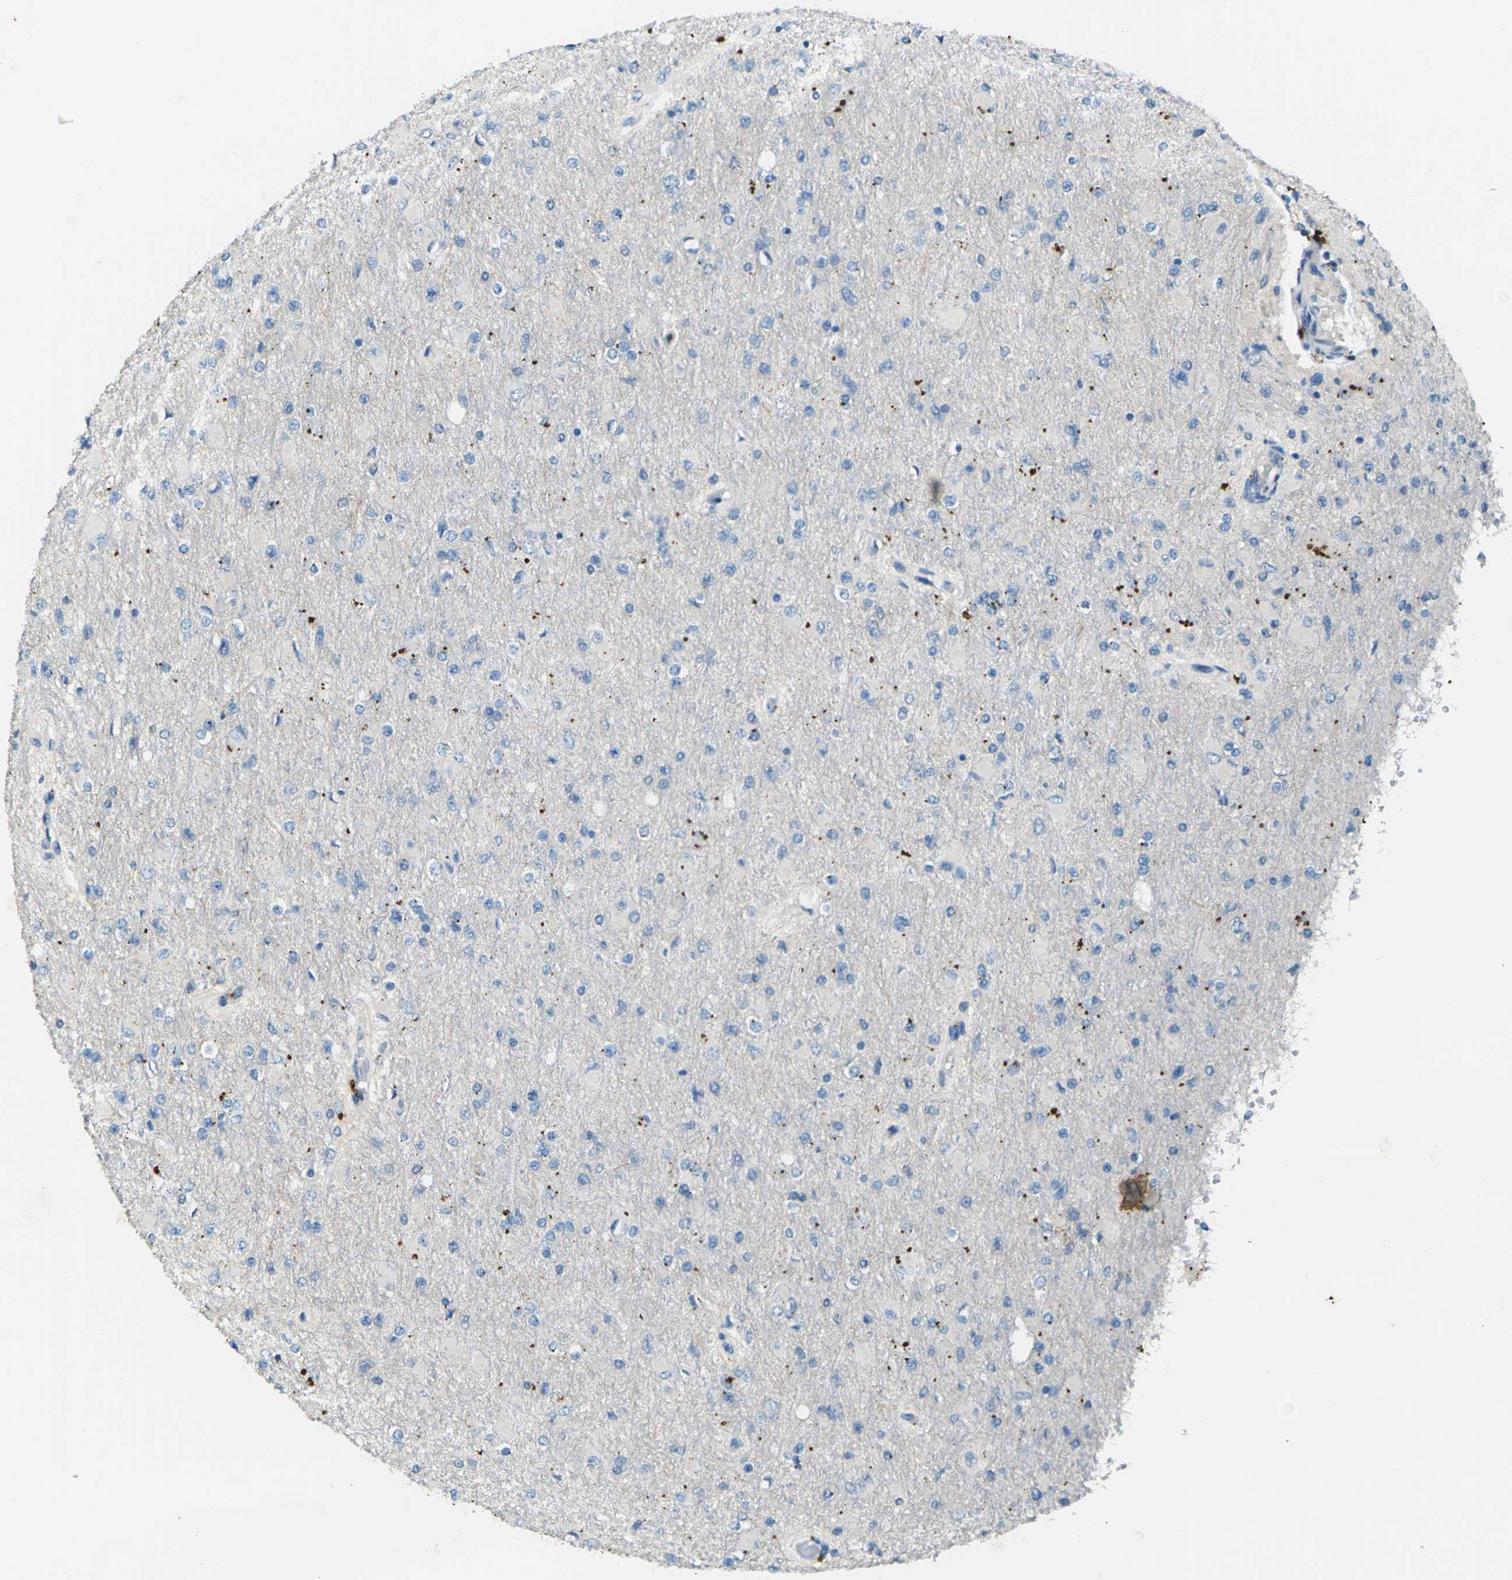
{"staining": {"intensity": "negative", "quantity": "none", "location": "none"}, "tissue": "glioma", "cell_type": "Tumor cells", "image_type": "cancer", "snomed": [{"axis": "morphology", "description": "Glioma, malignant, High grade"}, {"axis": "topography", "description": "Cerebral cortex"}], "caption": "There is no significant staining in tumor cells of glioma.", "gene": "SIGLEC14", "patient": {"sex": "female", "age": 36}}